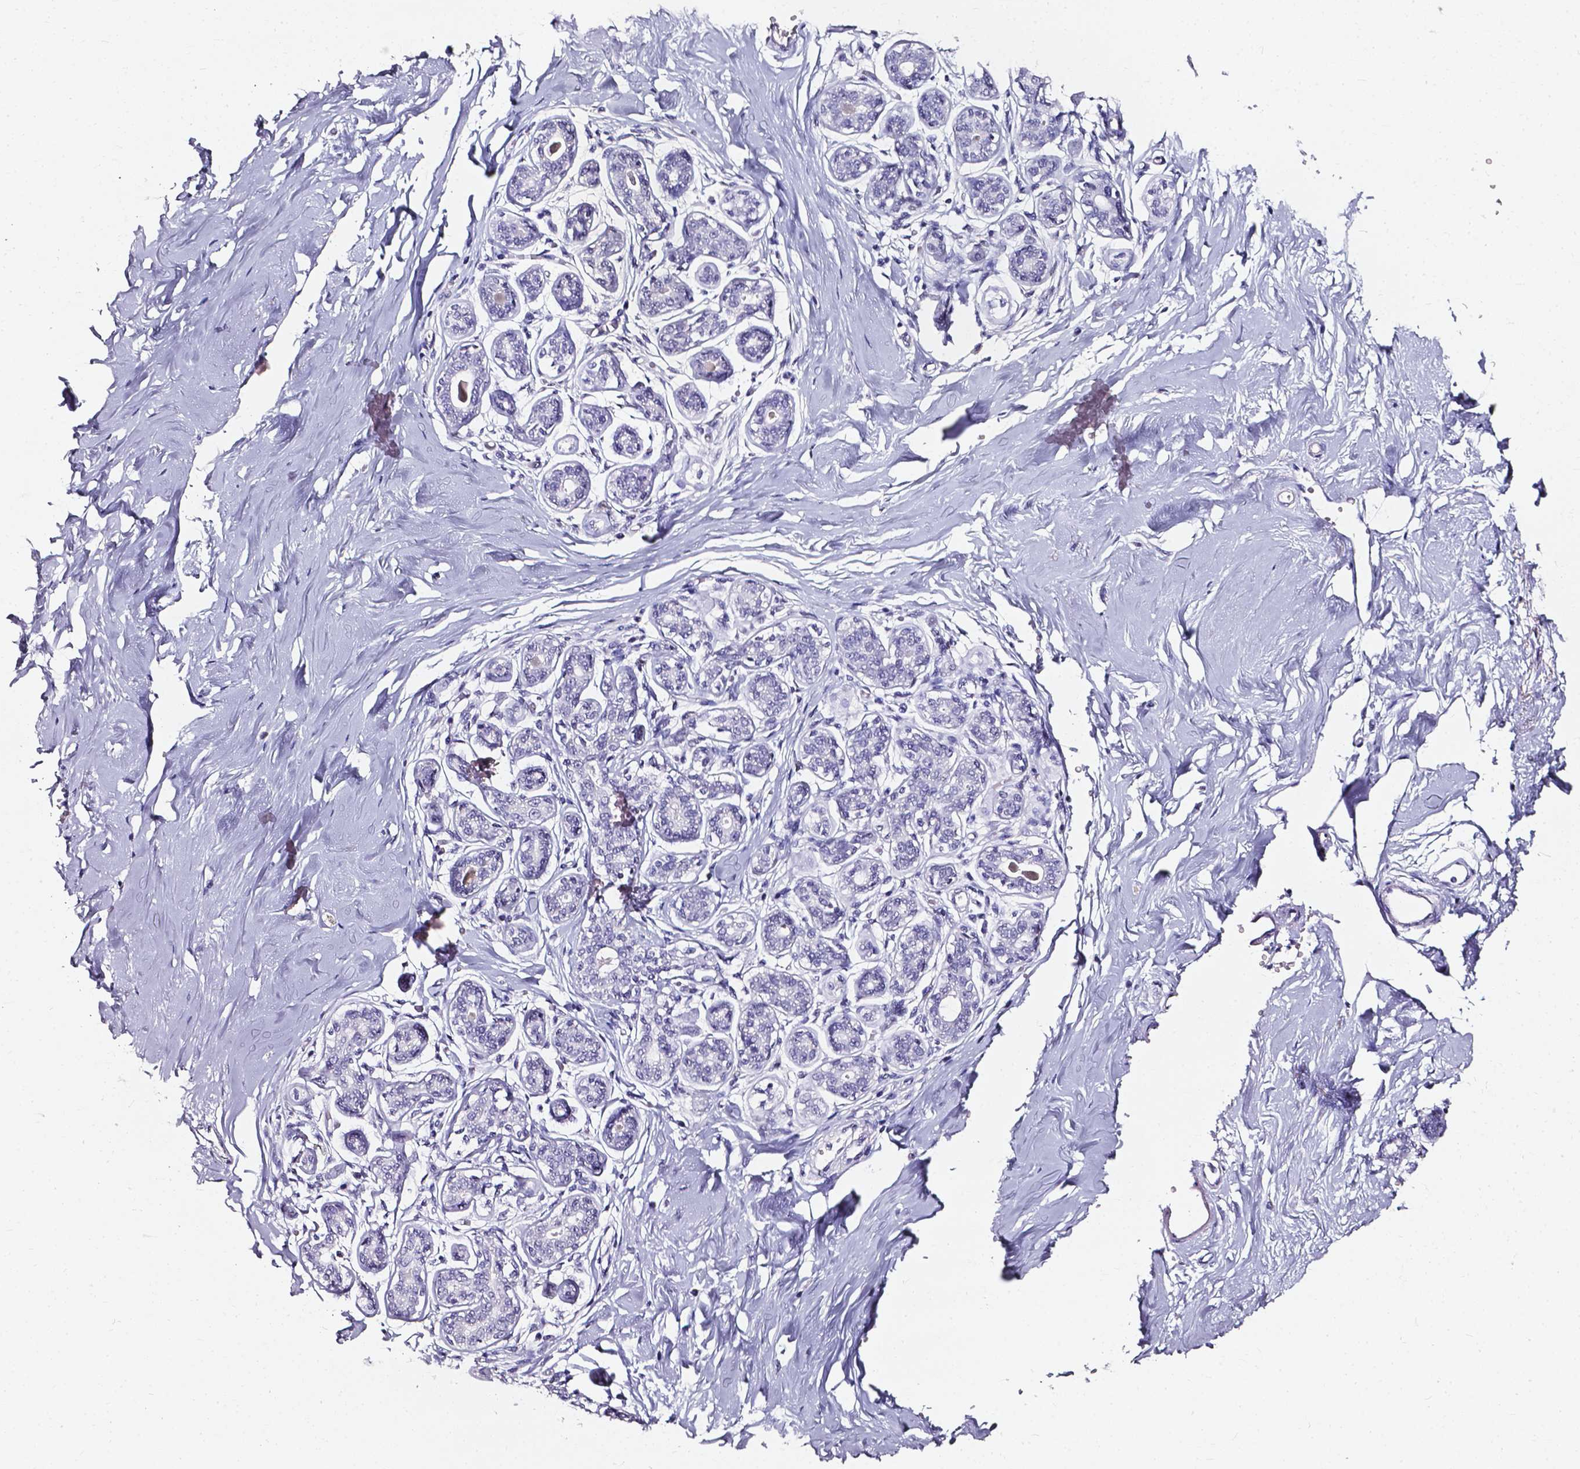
{"staining": {"intensity": "negative", "quantity": "none", "location": "none"}, "tissue": "breast", "cell_type": "Adipocytes", "image_type": "normal", "snomed": [{"axis": "morphology", "description": "Normal tissue, NOS"}, {"axis": "topography", "description": "Skin"}, {"axis": "topography", "description": "Breast"}], "caption": "This is an IHC histopathology image of normal human breast. There is no positivity in adipocytes.", "gene": "AKR1B10", "patient": {"sex": "female", "age": 43}}